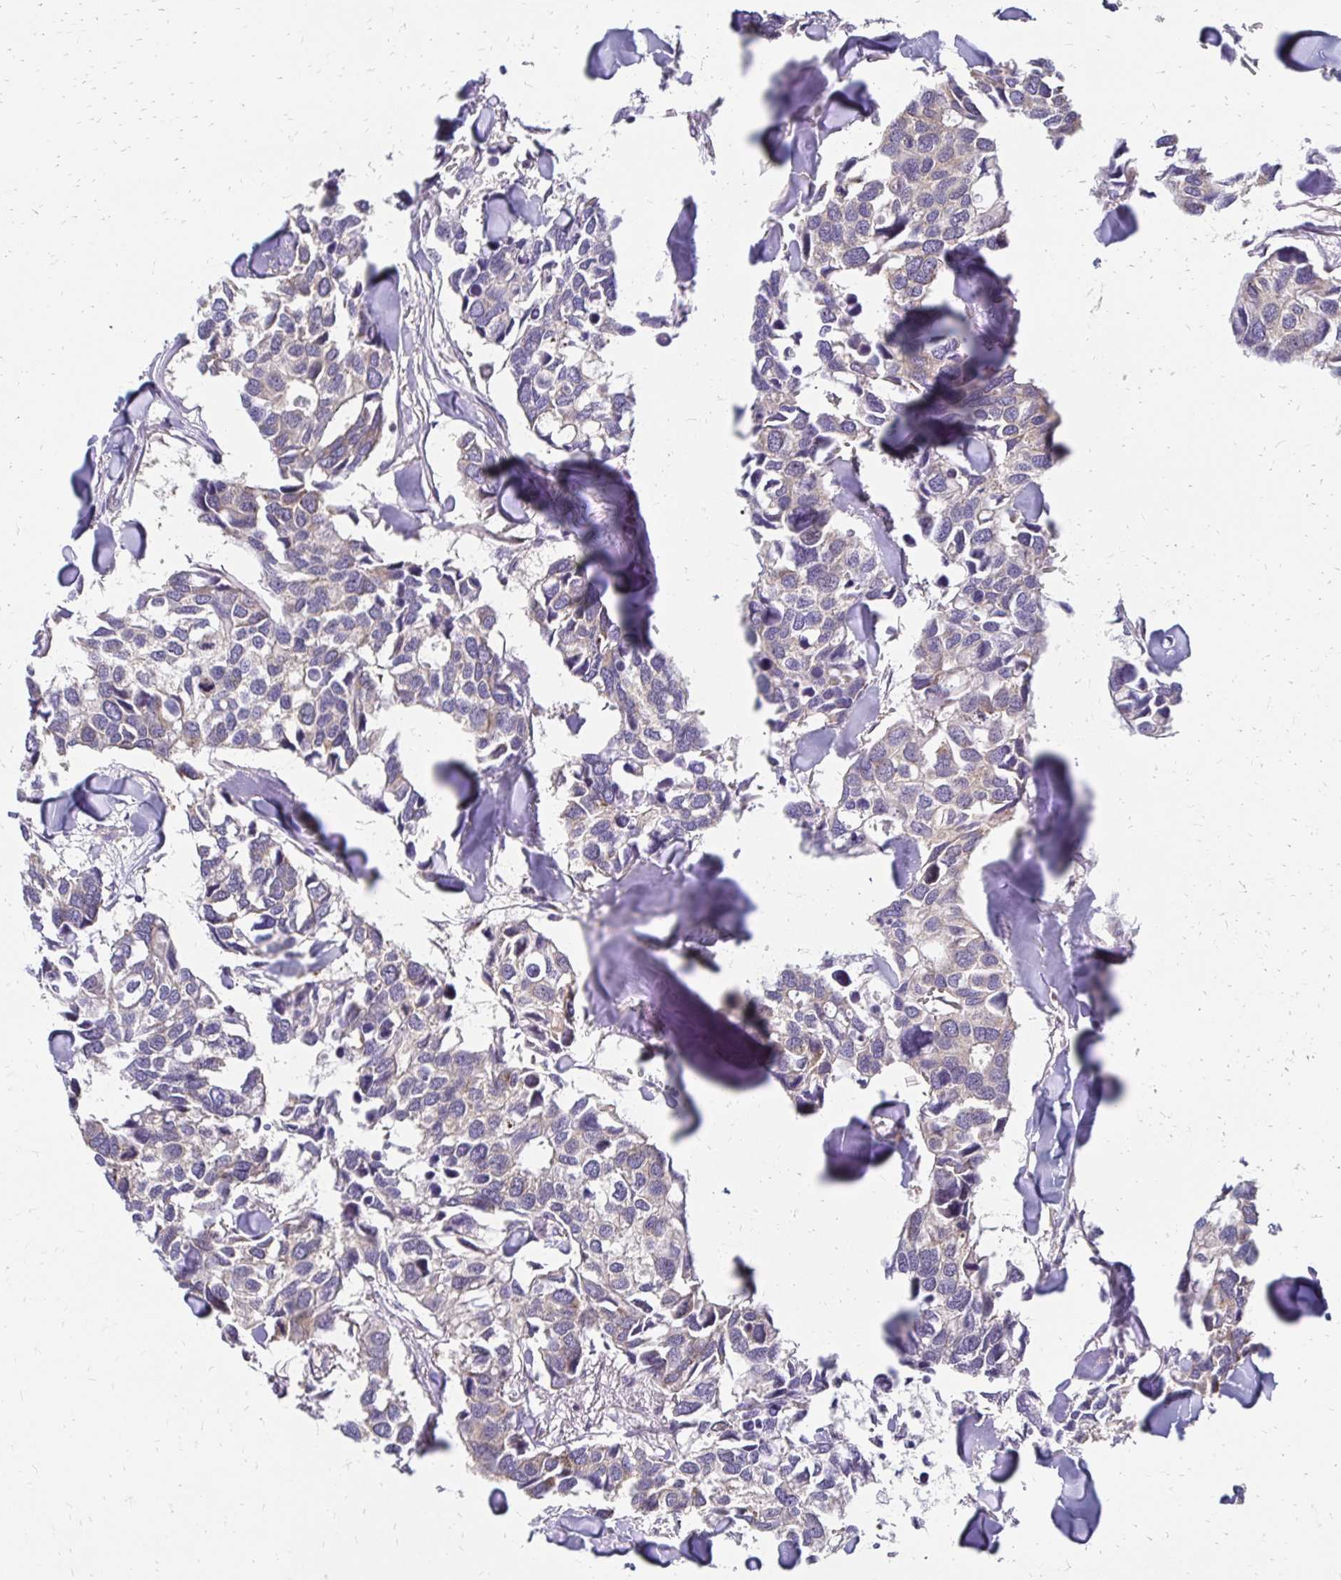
{"staining": {"intensity": "negative", "quantity": "none", "location": "none"}, "tissue": "breast cancer", "cell_type": "Tumor cells", "image_type": "cancer", "snomed": [{"axis": "morphology", "description": "Duct carcinoma"}, {"axis": "topography", "description": "Breast"}], "caption": "IHC photomicrograph of neoplastic tissue: breast cancer (invasive ductal carcinoma) stained with DAB (3,3'-diaminobenzidine) exhibits no significant protein positivity in tumor cells.", "gene": "CBX7", "patient": {"sex": "female", "age": 83}}